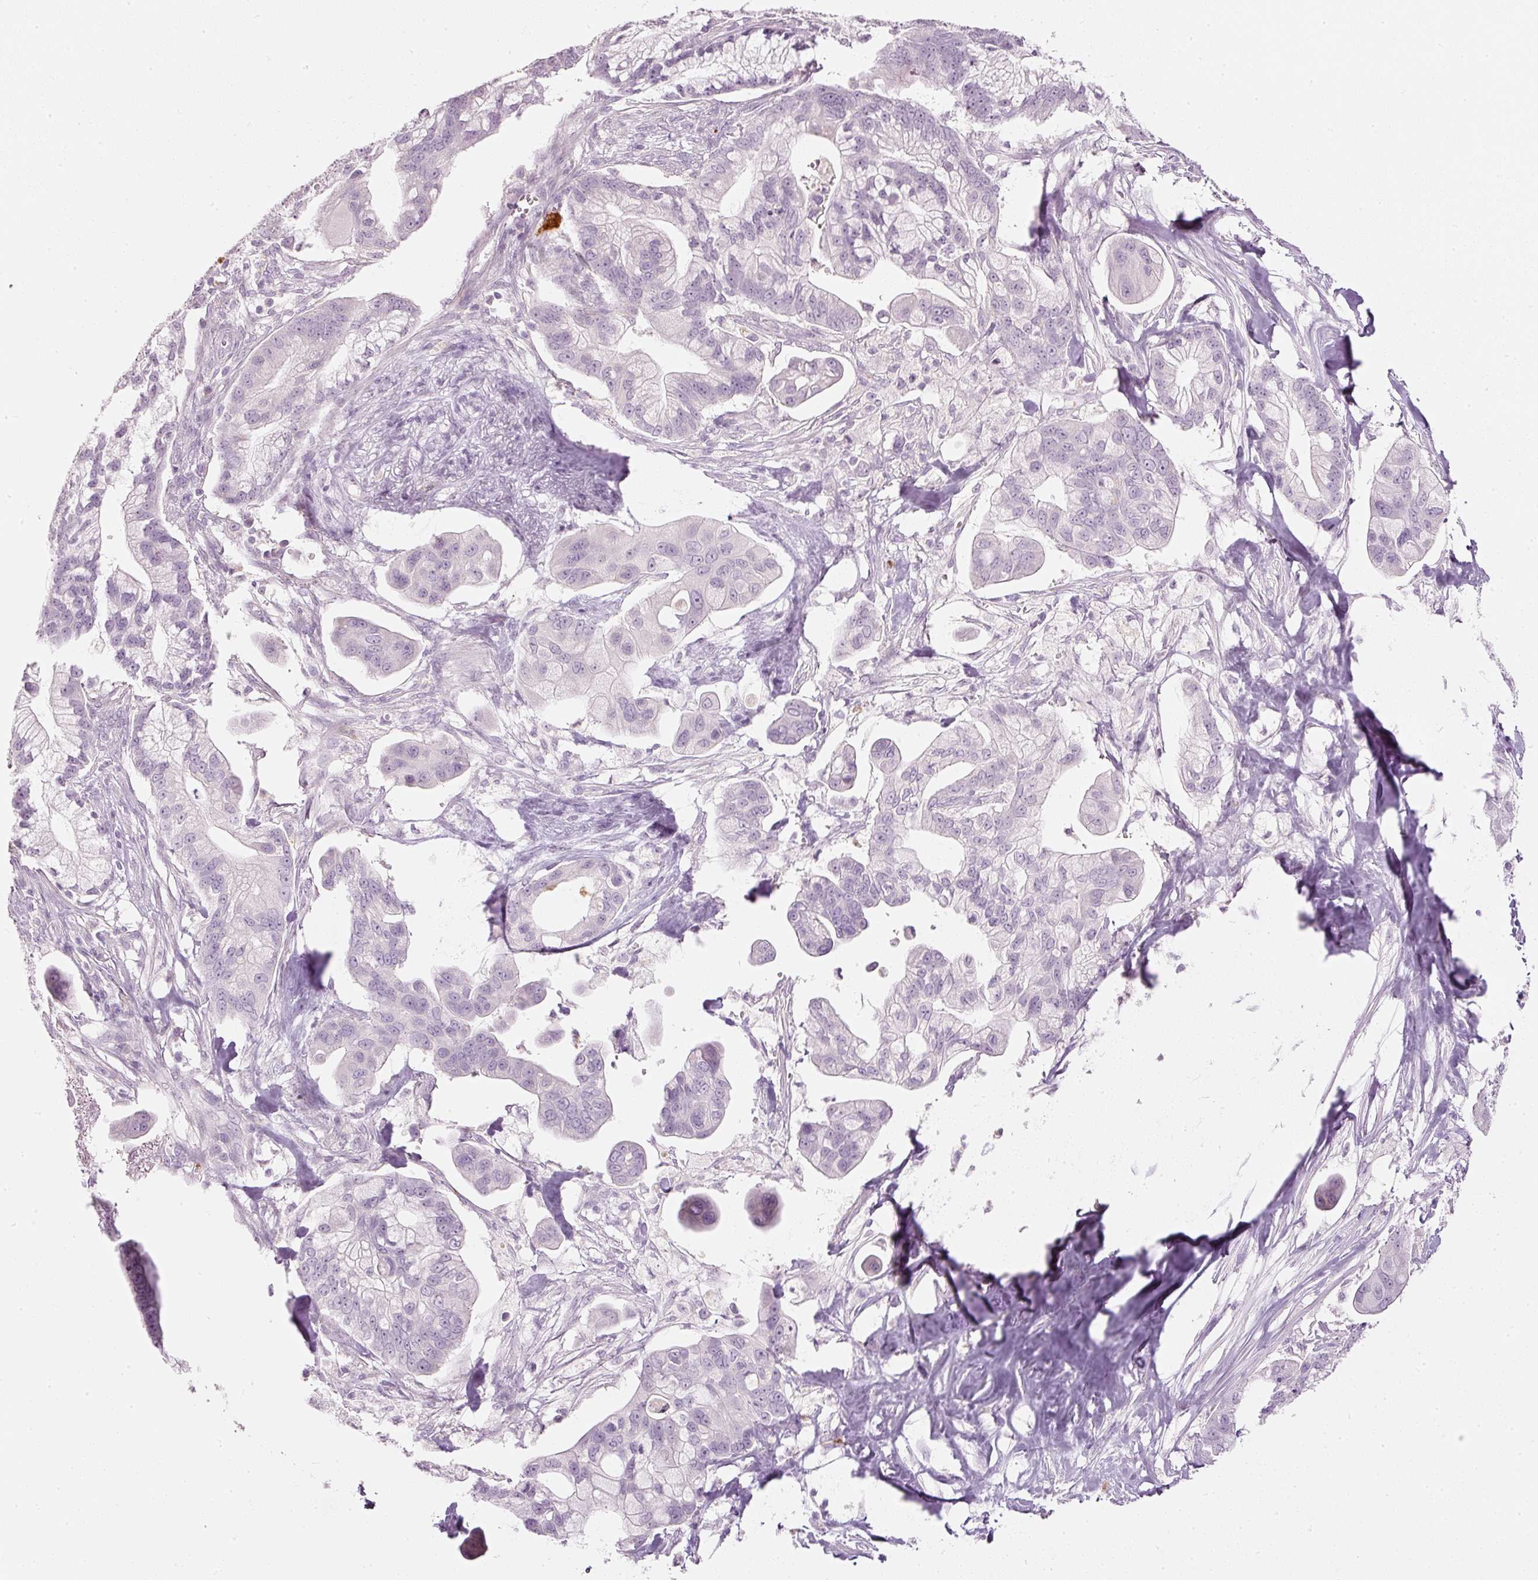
{"staining": {"intensity": "negative", "quantity": "none", "location": "none"}, "tissue": "pancreatic cancer", "cell_type": "Tumor cells", "image_type": "cancer", "snomed": [{"axis": "morphology", "description": "Adenocarcinoma, NOS"}, {"axis": "topography", "description": "Pancreas"}], "caption": "Pancreatic cancer was stained to show a protein in brown. There is no significant positivity in tumor cells. Nuclei are stained in blue.", "gene": "LECT2", "patient": {"sex": "male", "age": 68}}